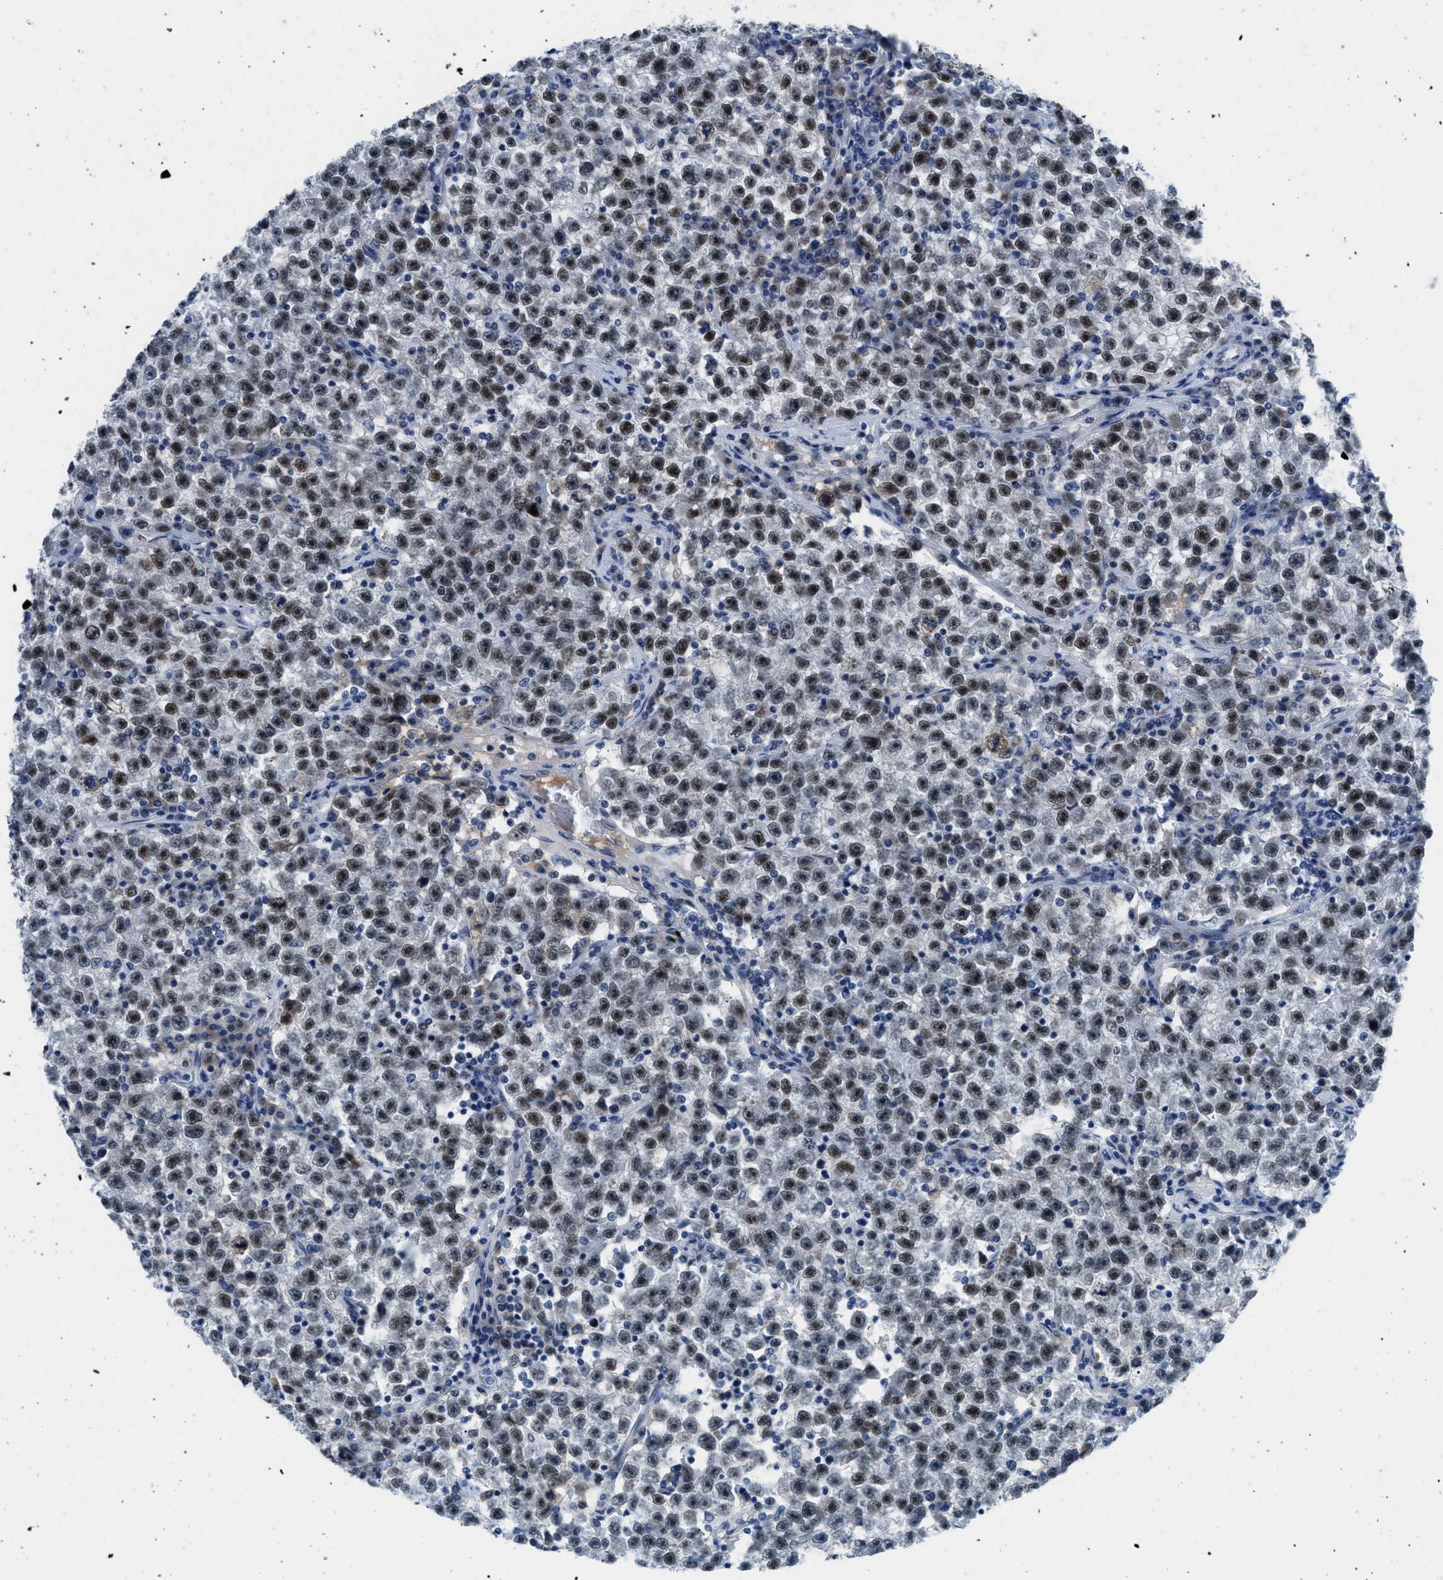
{"staining": {"intensity": "moderate", "quantity": ">75%", "location": "nuclear"}, "tissue": "testis cancer", "cell_type": "Tumor cells", "image_type": "cancer", "snomed": [{"axis": "morphology", "description": "Seminoma, NOS"}, {"axis": "topography", "description": "Testis"}], "caption": "Immunohistochemical staining of human seminoma (testis) demonstrates medium levels of moderate nuclear positivity in about >75% of tumor cells.", "gene": "SMARCAD1", "patient": {"sex": "male", "age": 22}}